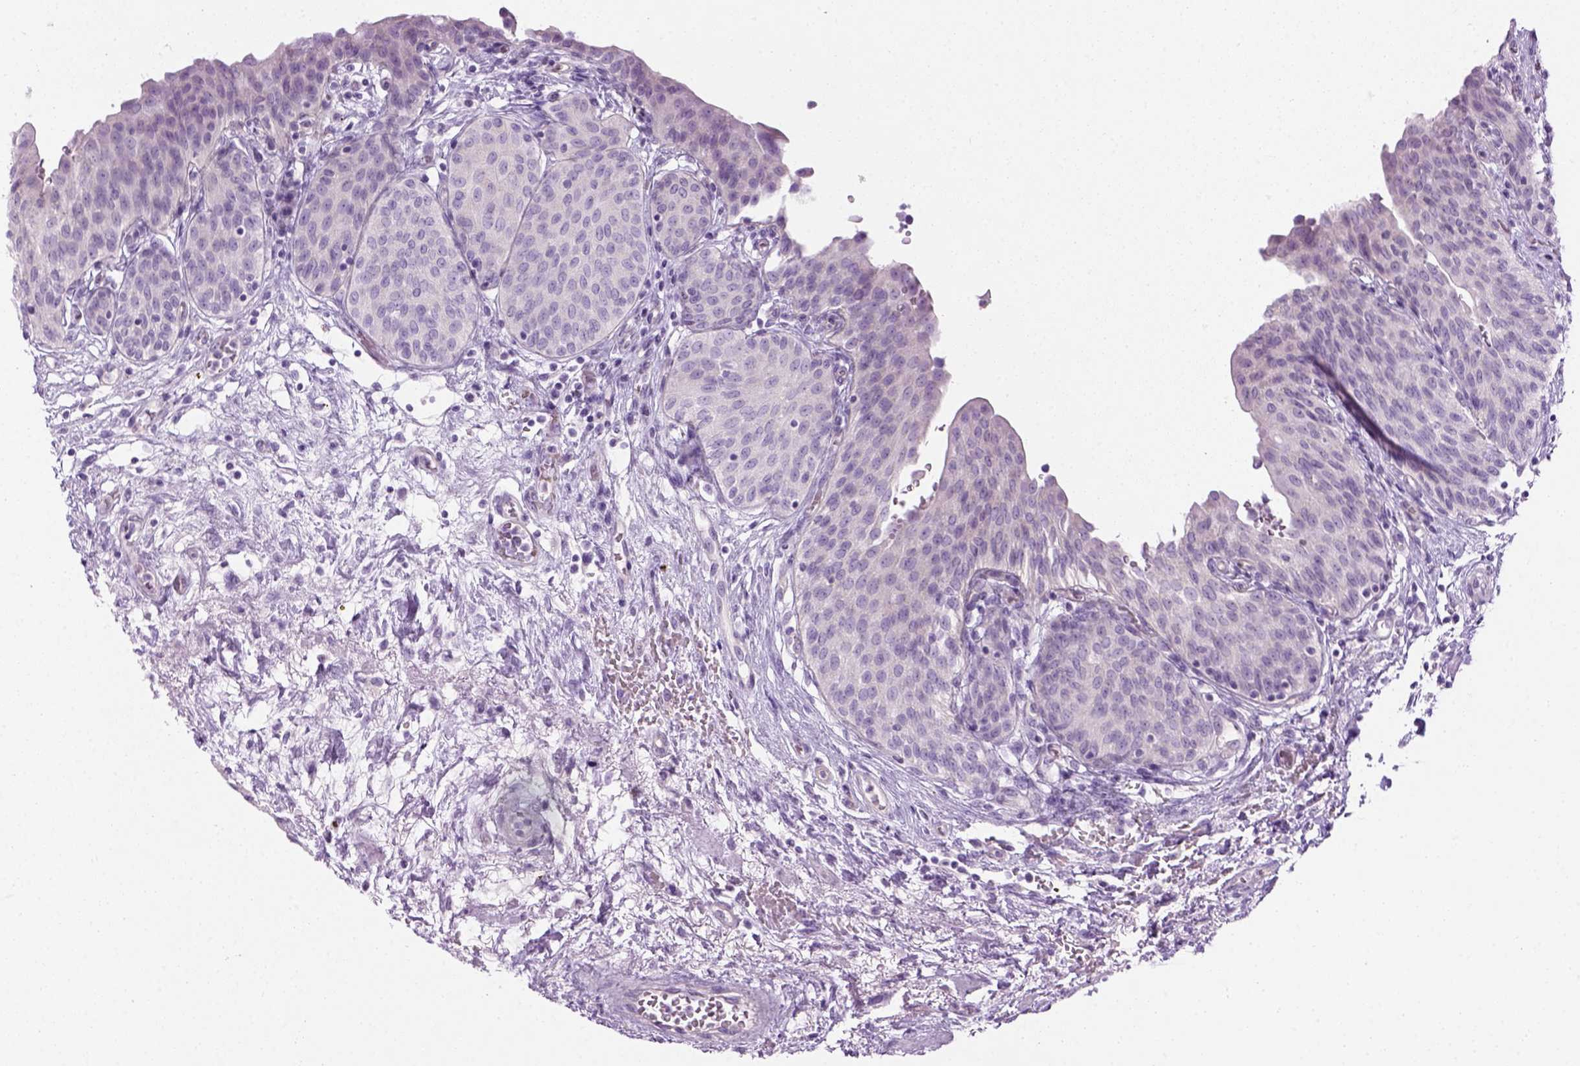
{"staining": {"intensity": "negative", "quantity": "none", "location": "none"}, "tissue": "urinary bladder", "cell_type": "Urothelial cells", "image_type": "normal", "snomed": [{"axis": "morphology", "description": "Normal tissue, NOS"}, {"axis": "topography", "description": "Urinary bladder"}], "caption": "High magnification brightfield microscopy of unremarkable urinary bladder stained with DAB (brown) and counterstained with hematoxylin (blue): urothelial cells show no significant positivity. (DAB immunohistochemistry visualized using brightfield microscopy, high magnification).", "gene": "CIBAR2", "patient": {"sex": "male", "age": 68}}